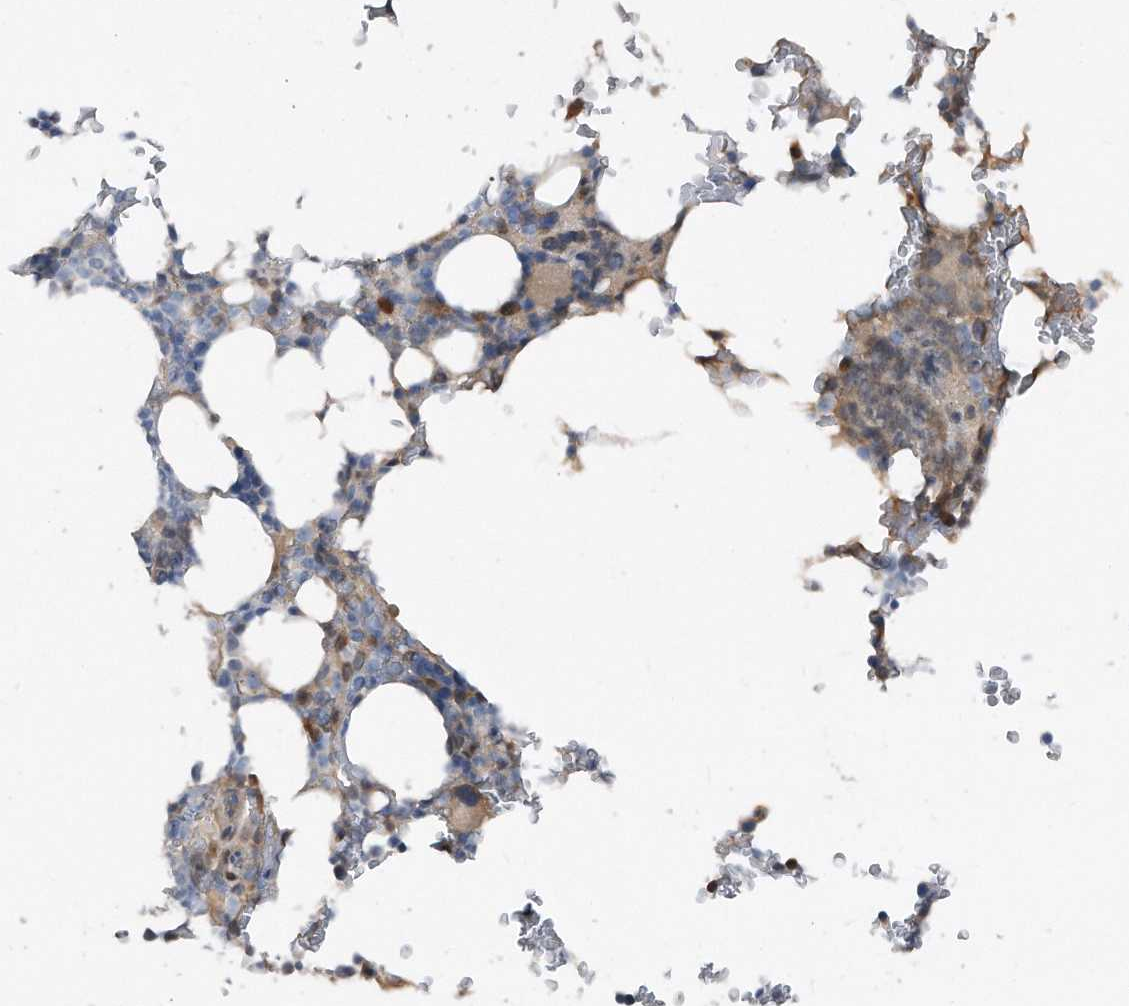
{"staining": {"intensity": "moderate", "quantity": "<25%", "location": "cytoplasmic/membranous"}, "tissue": "bone marrow", "cell_type": "Hematopoietic cells", "image_type": "normal", "snomed": [{"axis": "morphology", "description": "Normal tissue, NOS"}, {"axis": "topography", "description": "Bone marrow"}], "caption": "A low amount of moderate cytoplasmic/membranous expression is identified in approximately <25% of hematopoietic cells in normal bone marrow. (DAB = brown stain, brightfield microscopy at high magnification).", "gene": "MAP2K6", "patient": {"sex": "male", "age": 58}}